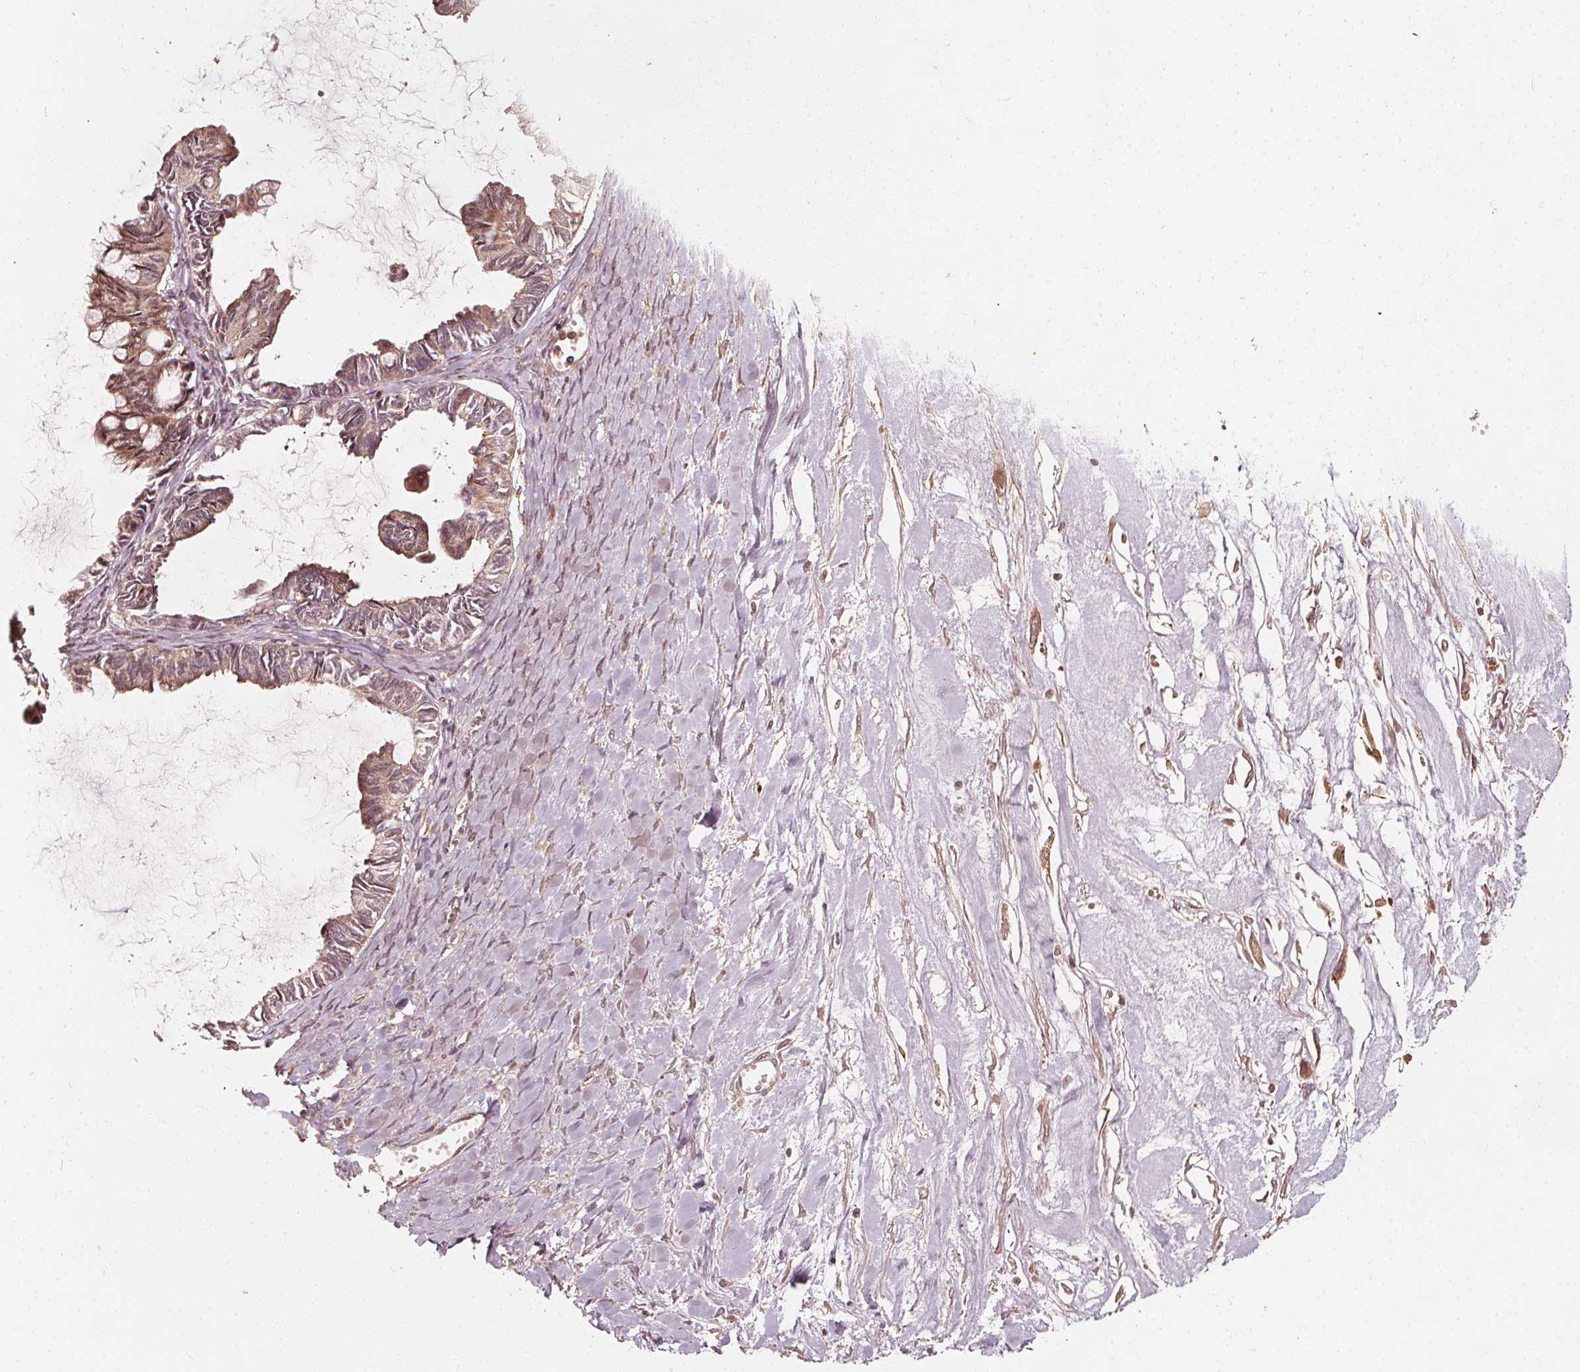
{"staining": {"intensity": "weak", "quantity": ">75%", "location": "cytoplasmic/membranous"}, "tissue": "ovarian cancer", "cell_type": "Tumor cells", "image_type": "cancer", "snomed": [{"axis": "morphology", "description": "Cystadenocarcinoma, mucinous, NOS"}, {"axis": "topography", "description": "Ovary"}], "caption": "A micrograph of ovarian mucinous cystadenocarcinoma stained for a protein shows weak cytoplasmic/membranous brown staining in tumor cells.", "gene": "NPC1", "patient": {"sex": "female", "age": 61}}